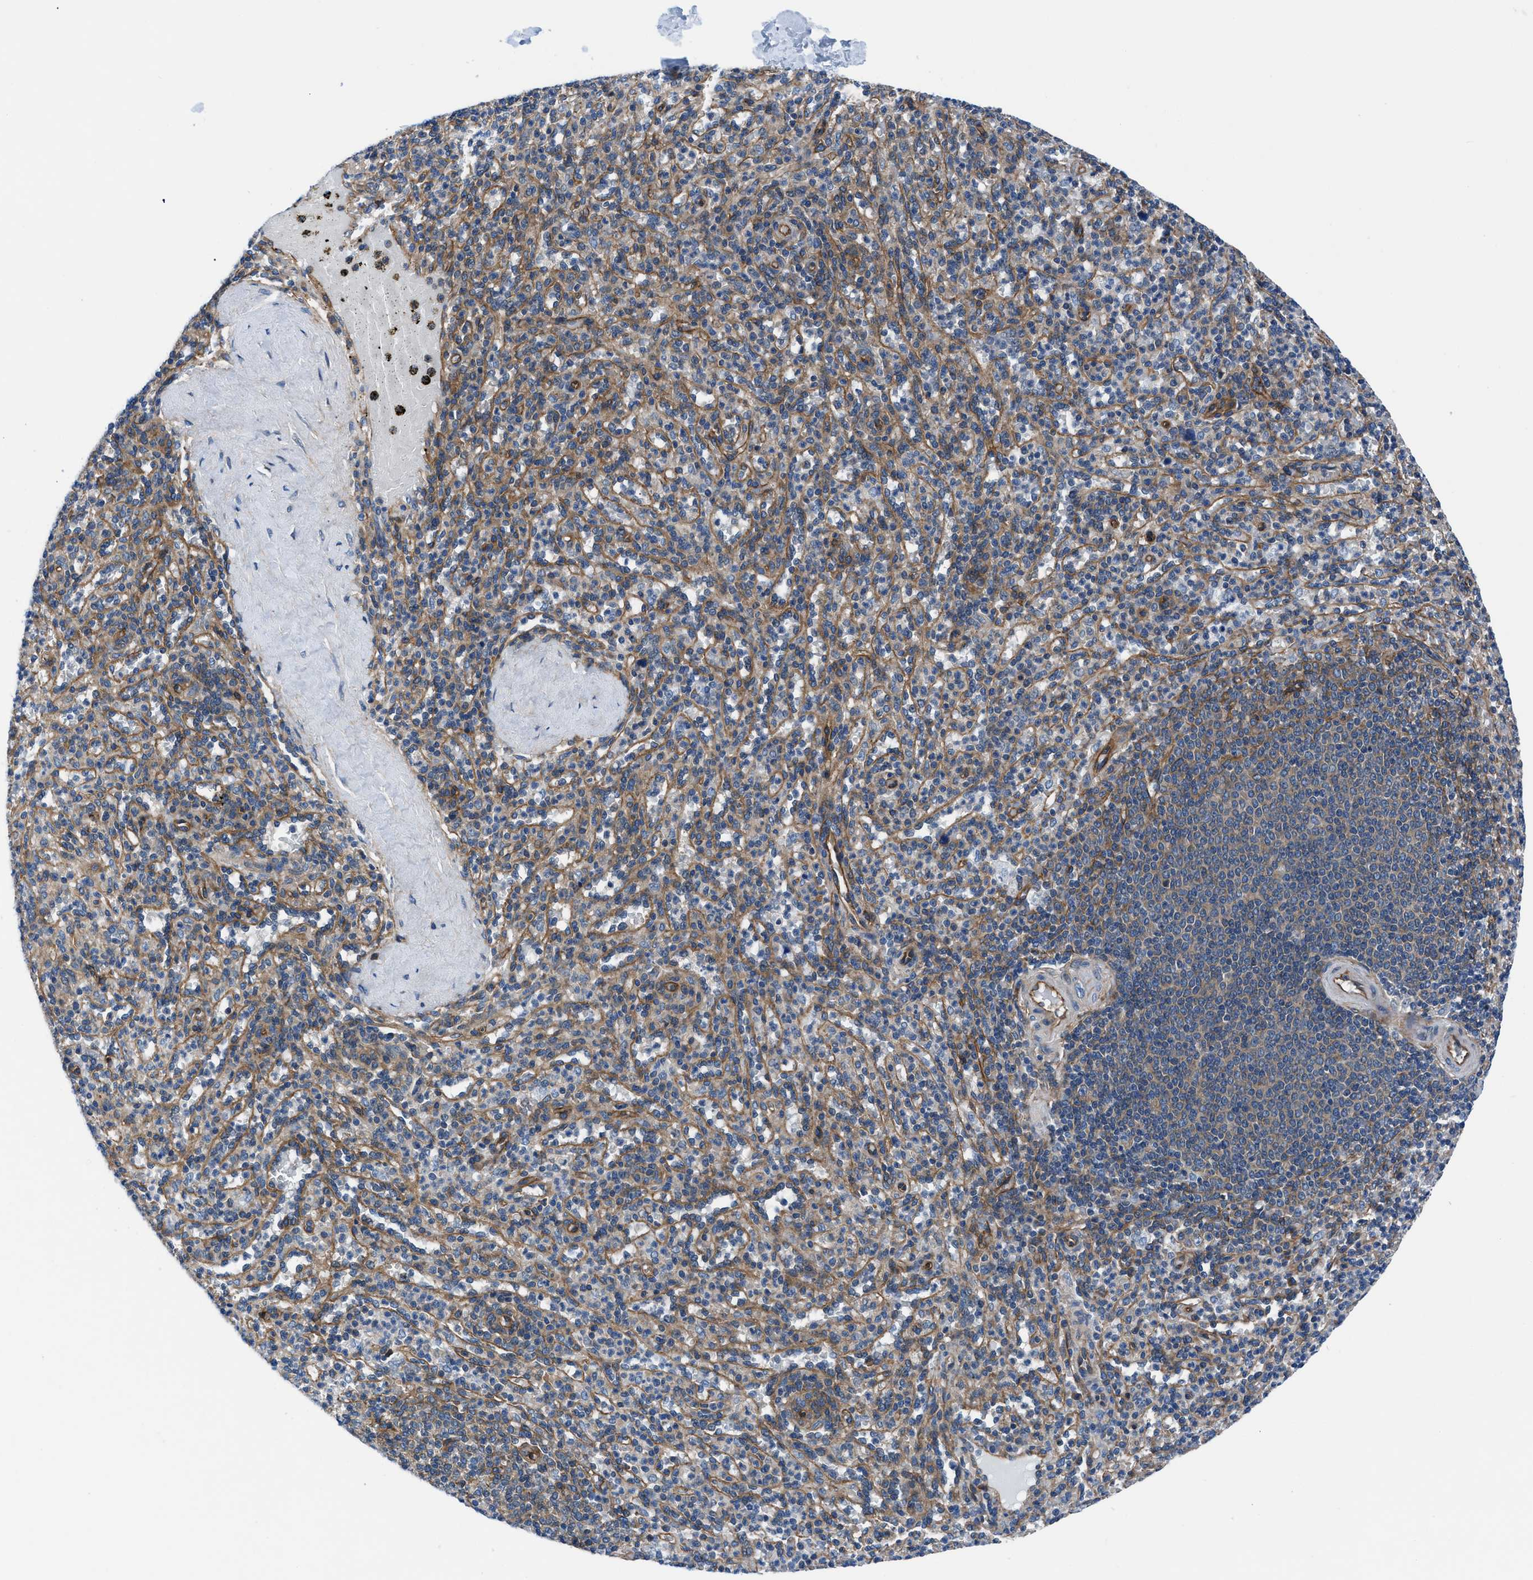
{"staining": {"intensity": "weak", "quantity": "25%-75%", "location": "cytoplasmic/membranous"}, "tissue": "spleen", "cell_type": "Cells in red pulp", "image_type": "normal", "snomed": [{"axis": "morphology", "description": "Normal tissue, NOS"}, {"axis": "topography", "description": "Spleen"}], "caption": "Weak cytoplasmic/membranous positivity is appreciated in approximately 25%-75% of cells in red pulp in unremarkable spleen.", "gene": "TRIP4", "patient": {"sex": "male", "age": 36}}